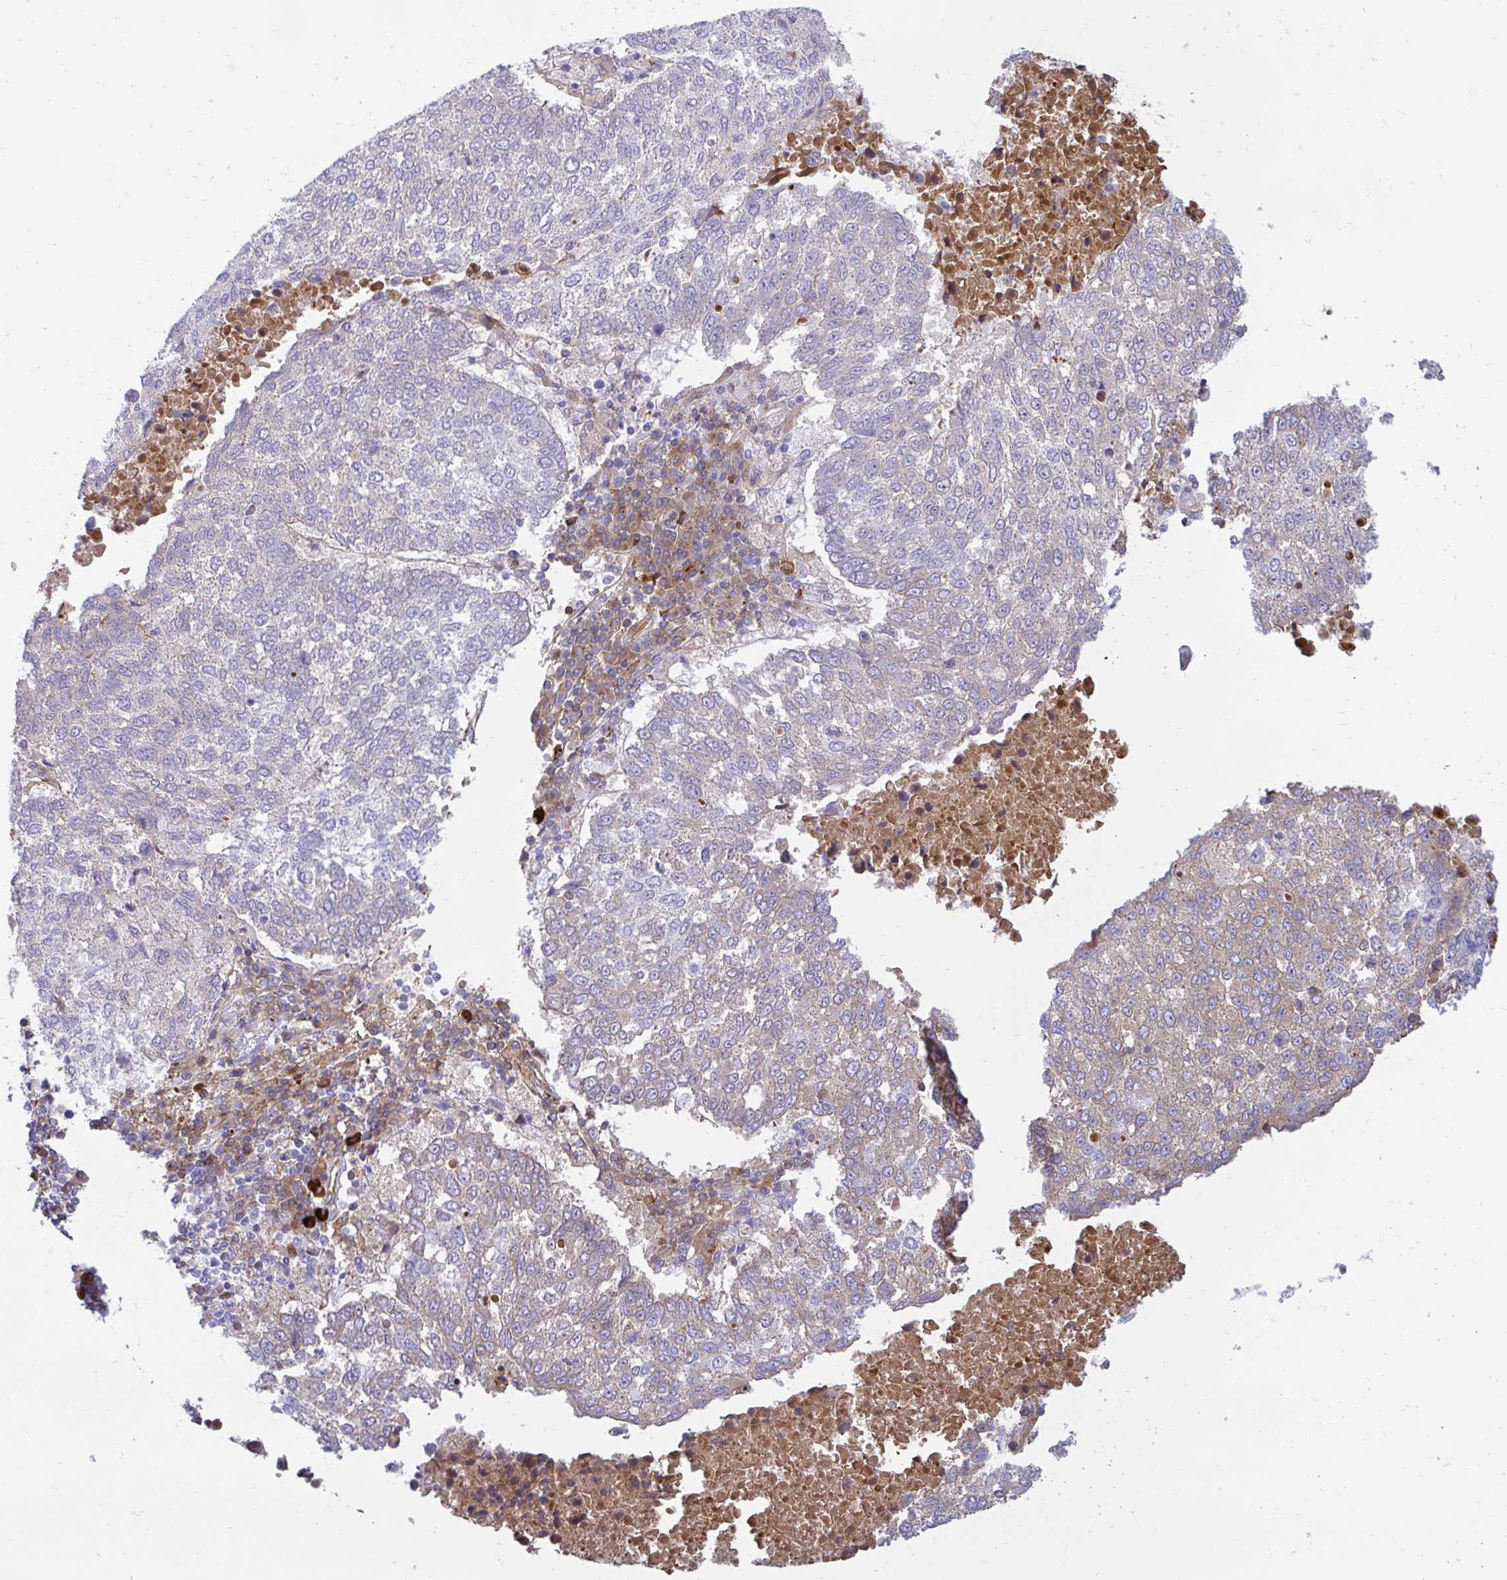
{"staining": {"intensity": "weak", "quantity": "<25%", "location": "cytoplasmic/membranous"}, "tissue": "lung cancer", "cell_type": "Tumor cells", "image_type": "cancer", "snomed": [{"axis": "morphology", "description": "Squamous cell carcinoma, NOS"}, {"axis": "topography", "description": "Lung"}], "caption": "Immunohistochemistry micrograph of lung cancer stained for a protein (brown), which exhibits no staining in tumor cells. (DAB (3,3'-diaminobenzidine) immunohistochemistry, high magnification).", "gene": "FAM219B", "patient": {"sex": "male", "age": 73}}